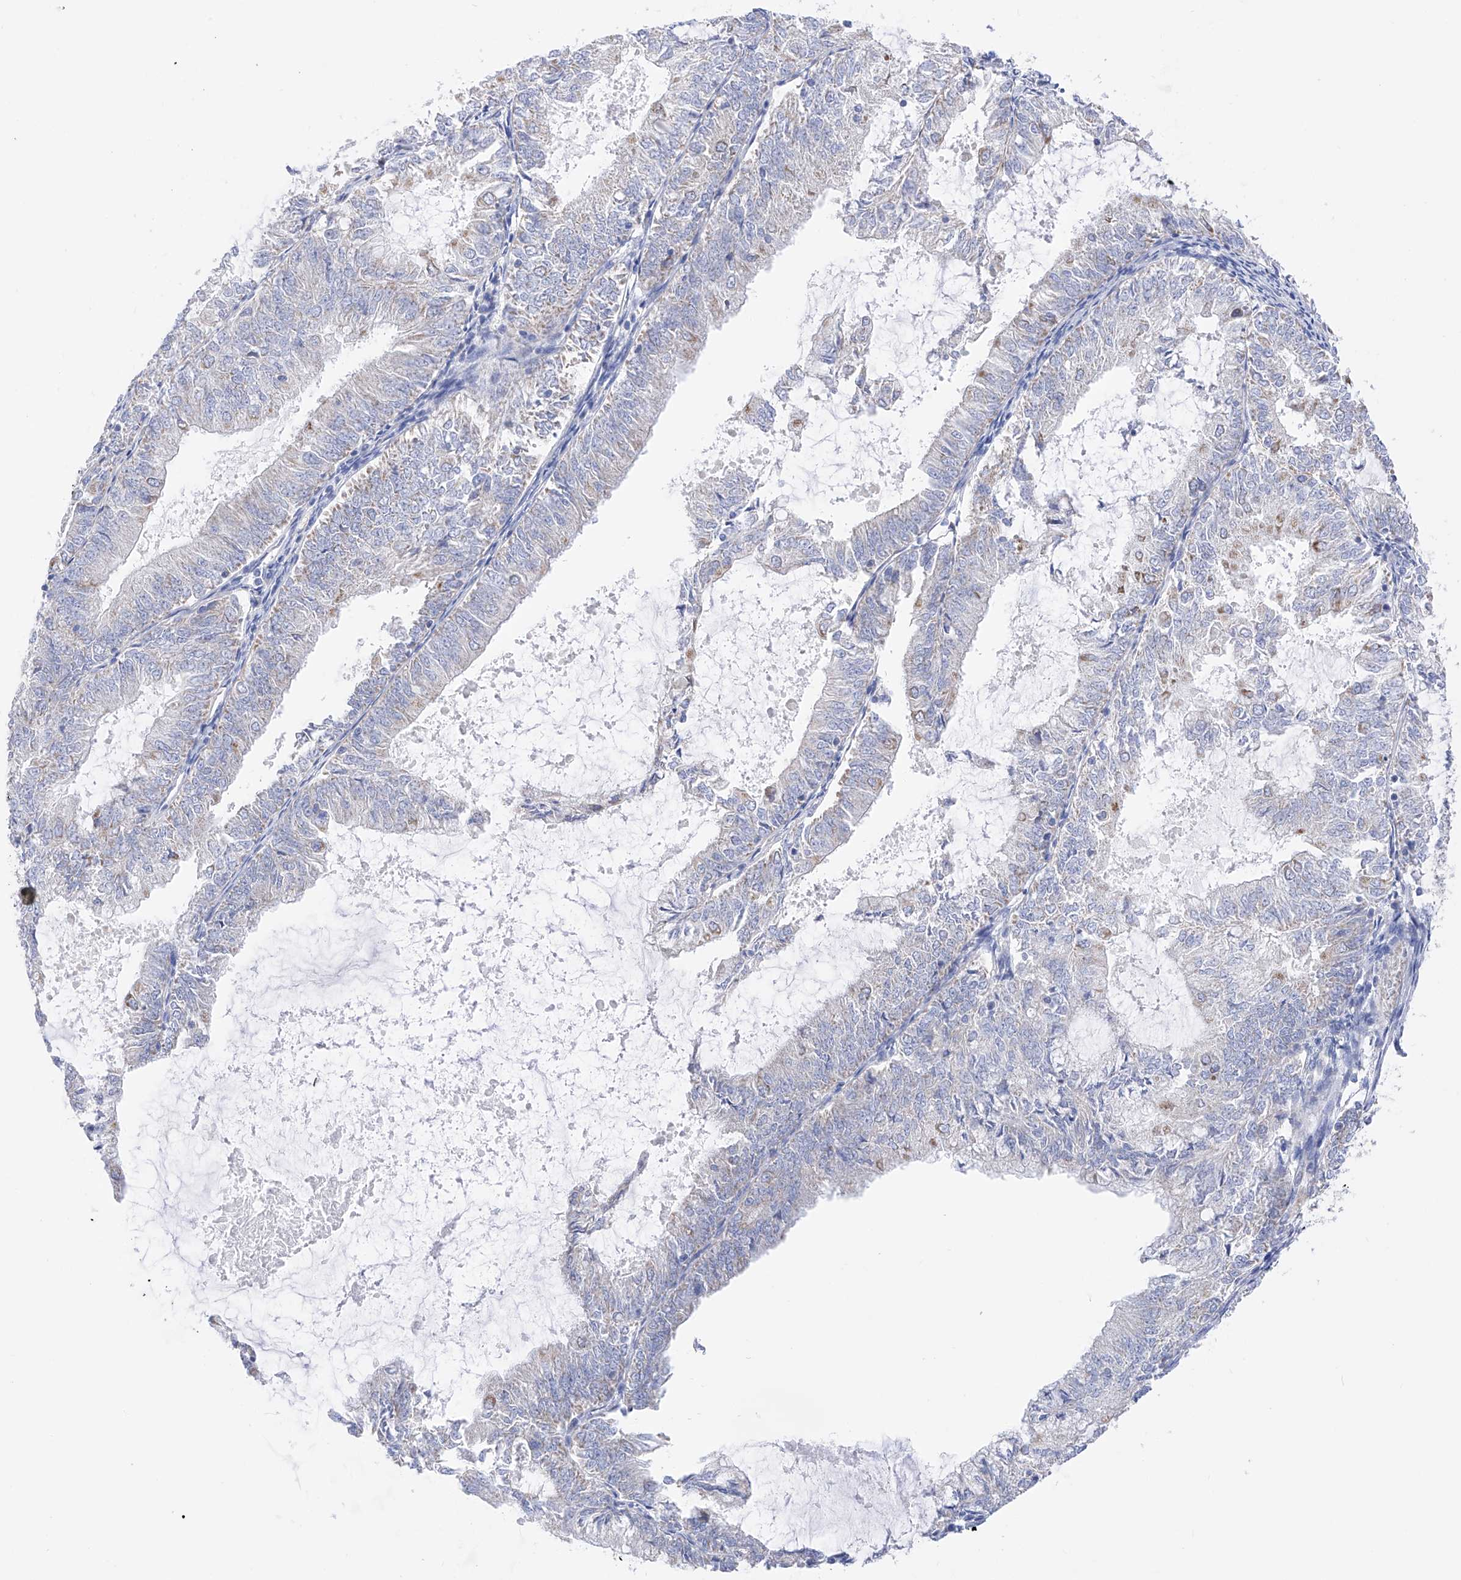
{"staining": {"intensity": "weak", "quantity": "<25%", "location": "cytoplasmic/membranous"}, "tissue": "endometrial cancer", "cell_type": "Tumor cells", "image_type": "cancer", "snomed": [{"axis": "morphology", "description": "Adenocarcinoma, NOS"}, {"axis": "topography", "description": "Endometrium"}], "caption": "Tumor cells are negative for brown protein staining in endometrial adenocarcinoma.", "gene": "FLG", "patient": {"sex": "female", "age": 57}}